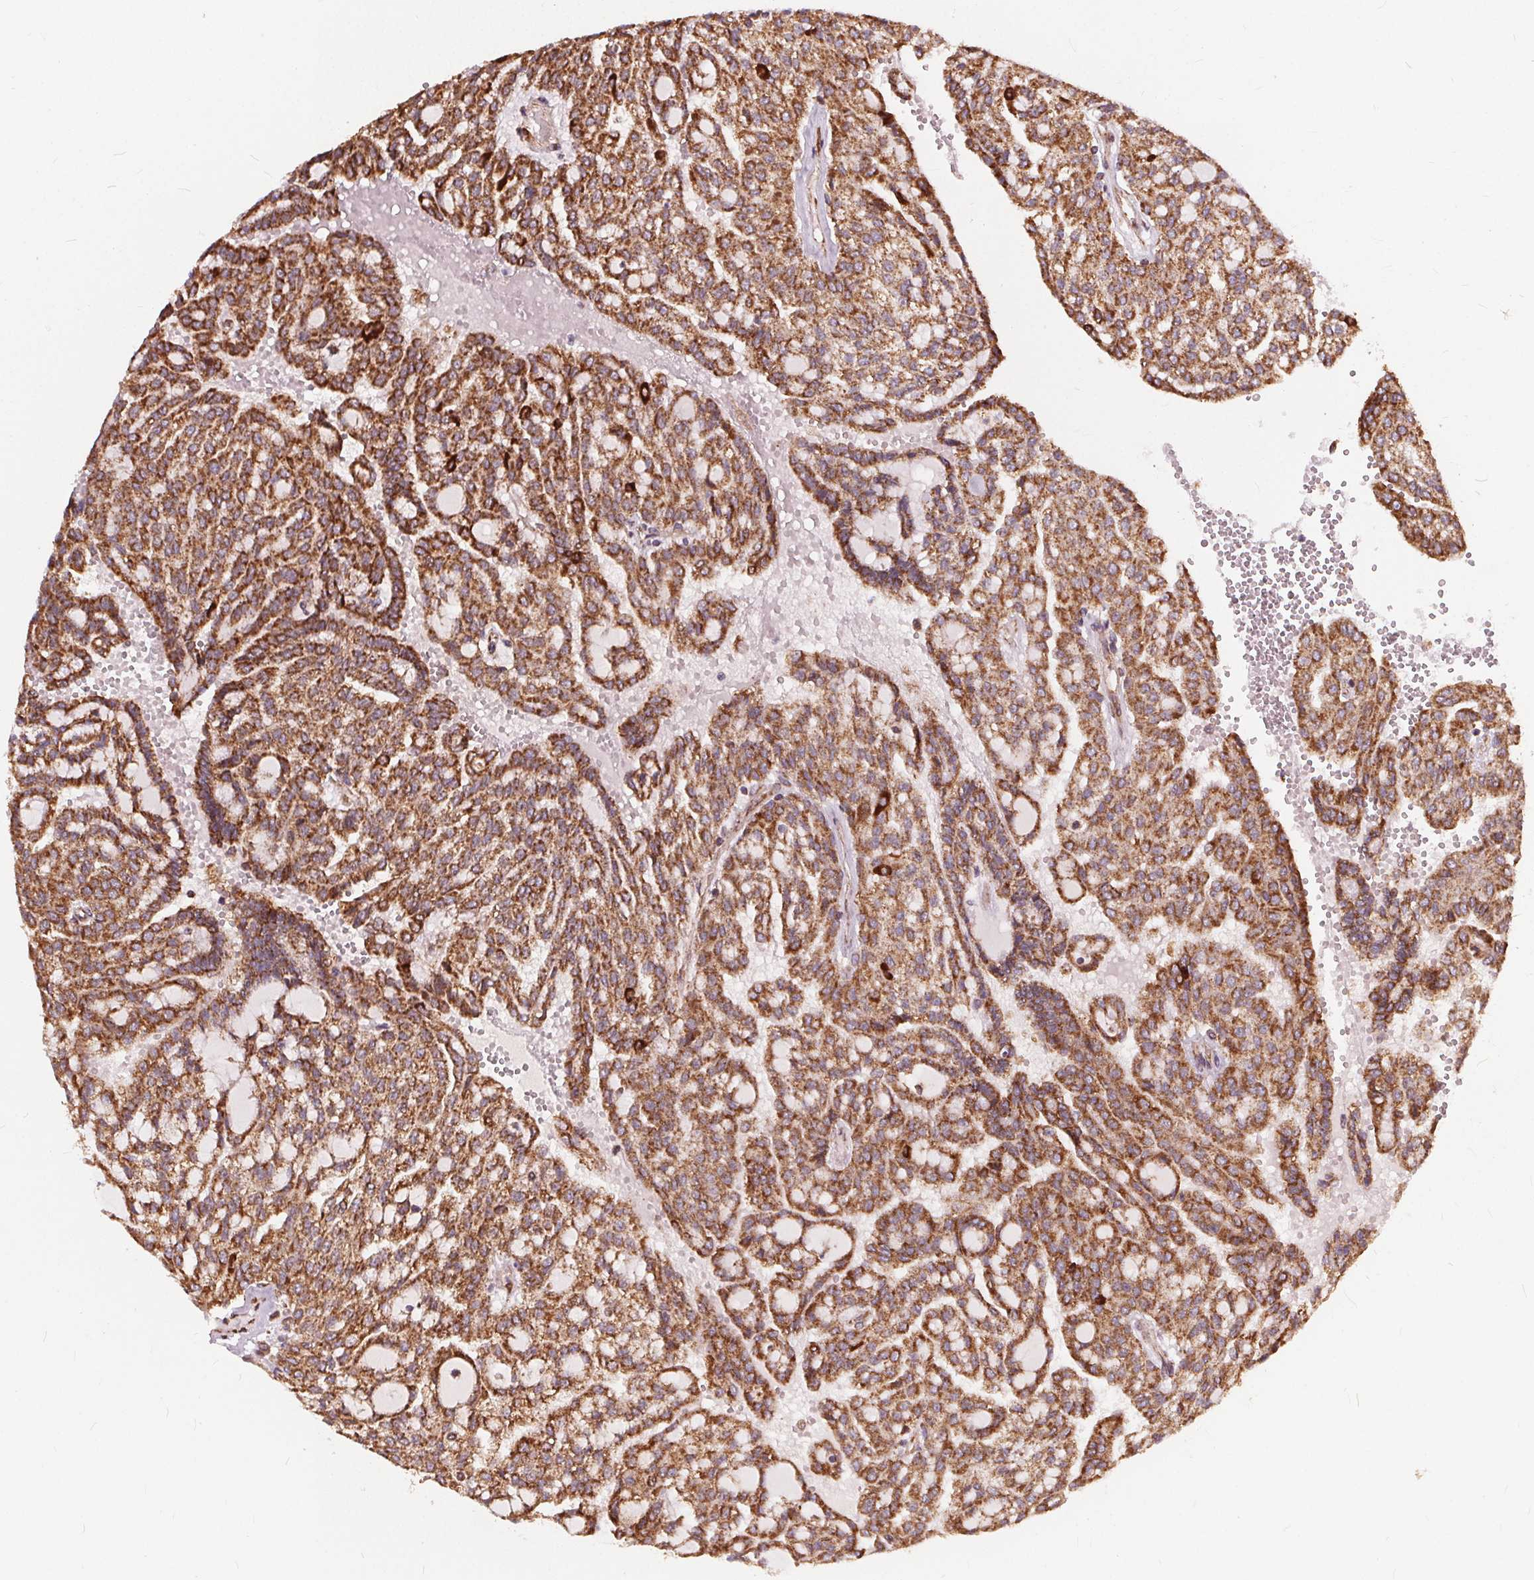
{"staining": {"intensity": "moderate", "quantity": ">75%", "location": "cytoplasmic/membranous"}, "tissue": "renal cancer", "cell_type": "Tumor cells", "image_type": "cancer", "snomed": [{"axis": "morphology", "description": "Adenocarcinoma, NOS"}, {"axis": "topography", "description": "Kidney"}], "caption": "An image of renal cancer stained for a protein shows moderate cytoplasmic/membranous brown staining in tumor cells.", "gene": "PLSCR3", "patient": {"sex": "male", "age": 63}}